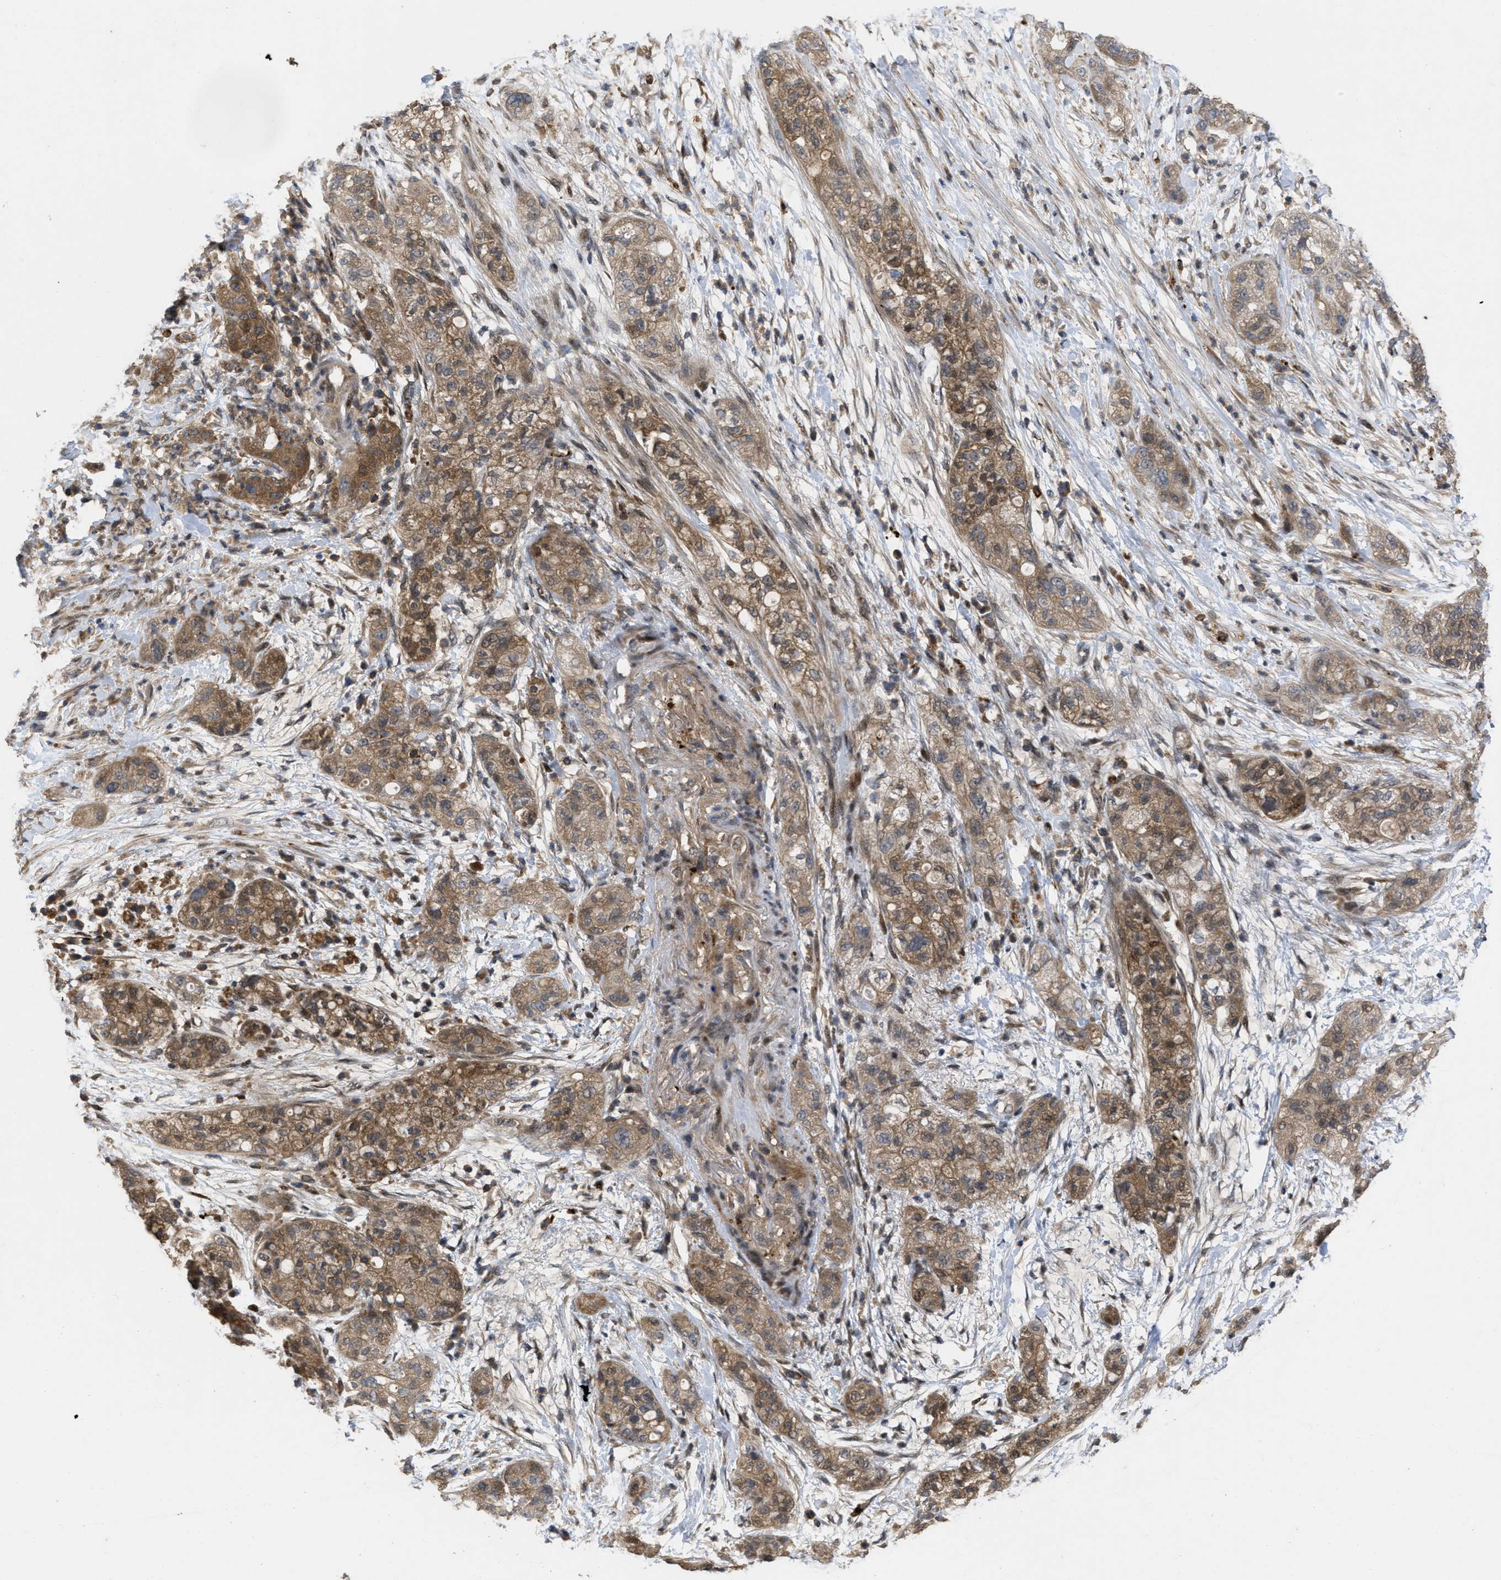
{"staining": {"intensity": "moderate", "quantity": ">75%", "location": "cytoplasmic/membranous"}, "tissue": "pancreatic cancer", "cell_type": "Tumor cells", "image_type": "cancer", "snomed": [{"axis": "morphology", "description": "Adenocarcinoma, NOS"}, {"axis": "topography", "description": "Pancreas"}], "caption": "This is a micrograph of immunohistochemistry (IHC) staining of pancreatic cancer, which shows moderate positivity in the cytoplasmic/membranous of tumor cells.", "gene": "CBR3", "patient": {"sex": "female", "age": 78}}